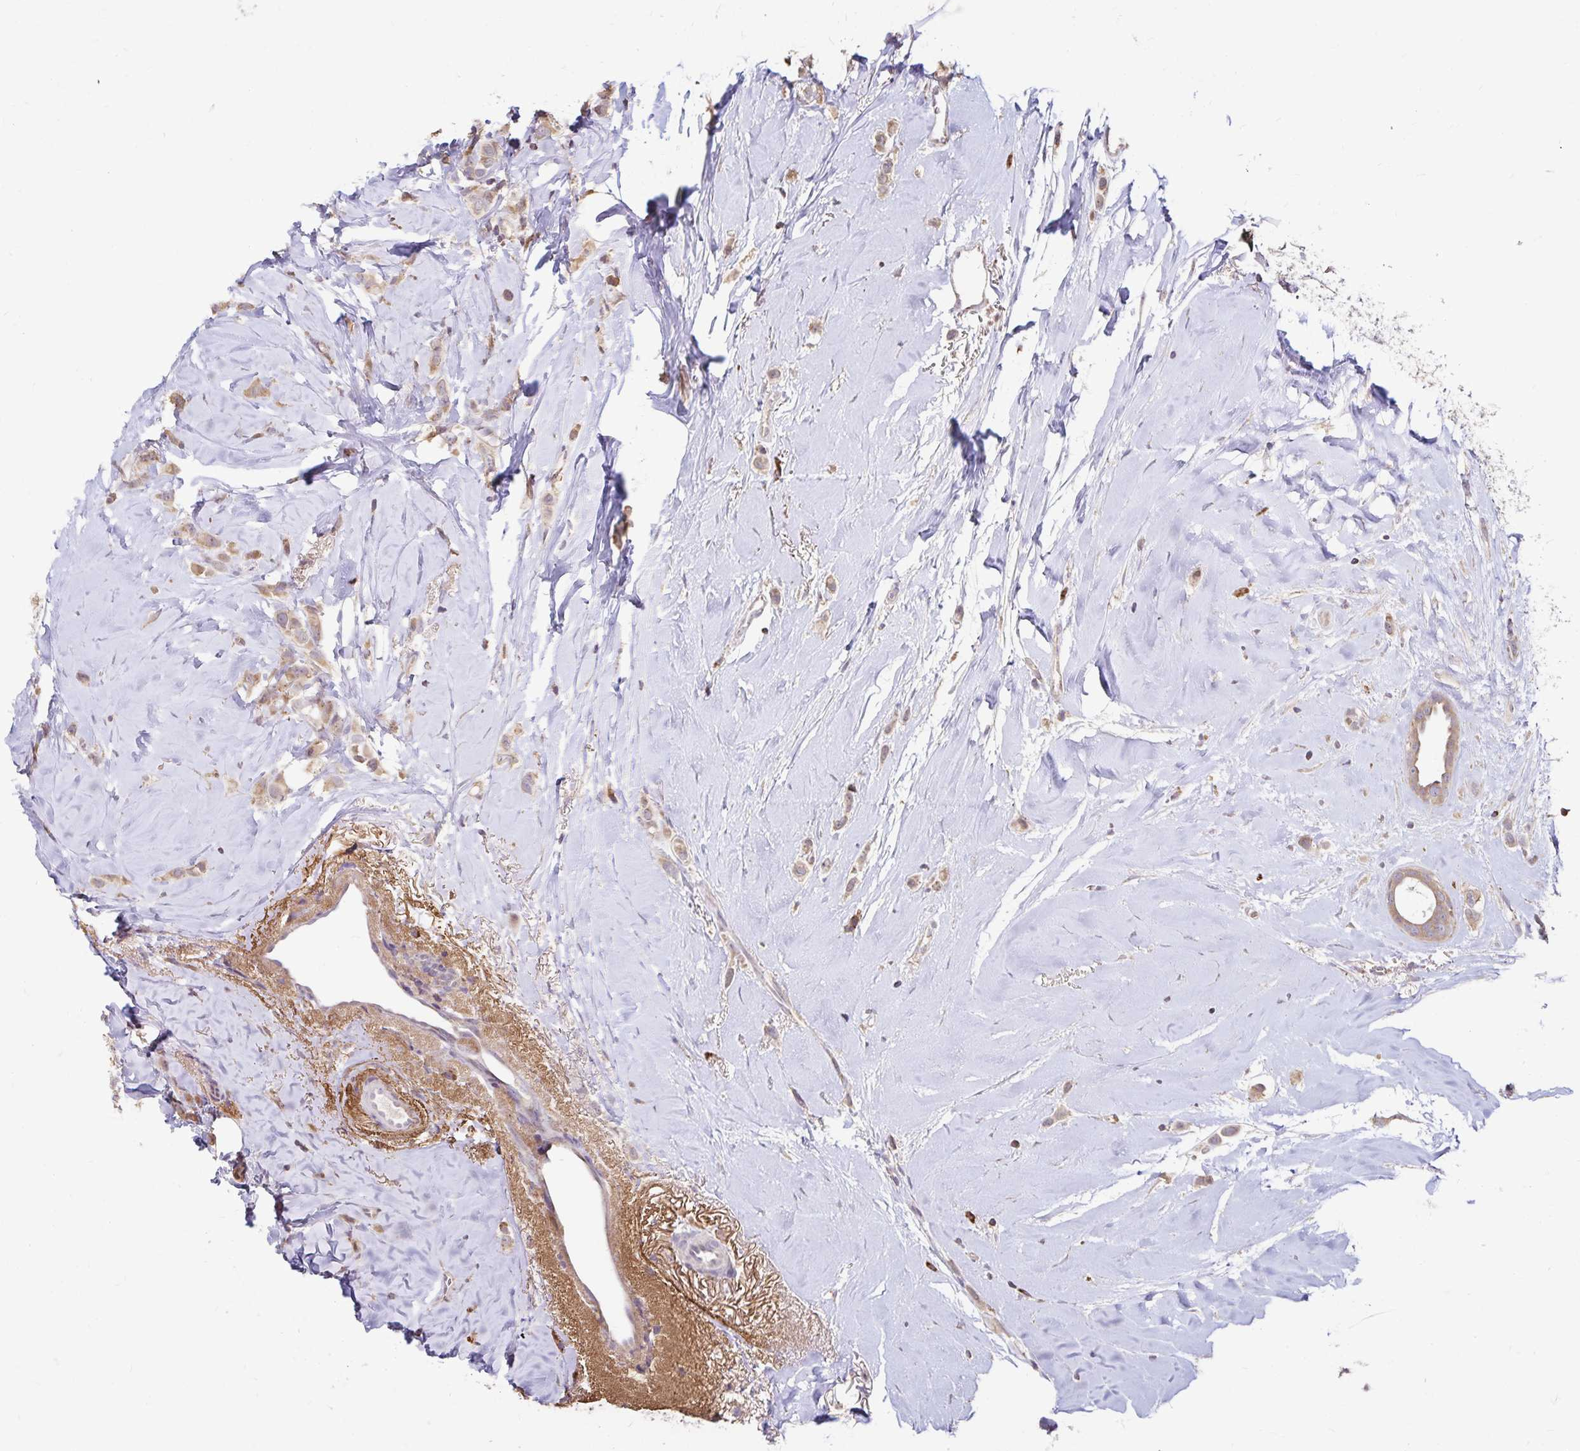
{"staining": {"intensity": "moderate", "quantity": ">75%", "location": "cytoplasmic/membranous"}, "tissue": "breast cancer", "cell_type": "Tumor cells", "image_type": "cancer", "snomed": [{"axis": "morphology", "description": "Lobular carcinoma"}, {"axis": "topography", "description": "Breast"}], "caption": "The photomicrograph demonstrates immunohistochemical staining of breast cancer (lobular carcinoma). There is moderate cytoplasmic/membranous expression is identified in about >75% of tumor cells.", "gene": "EMC10", "patient": {"sex": "female", "age": 66}}